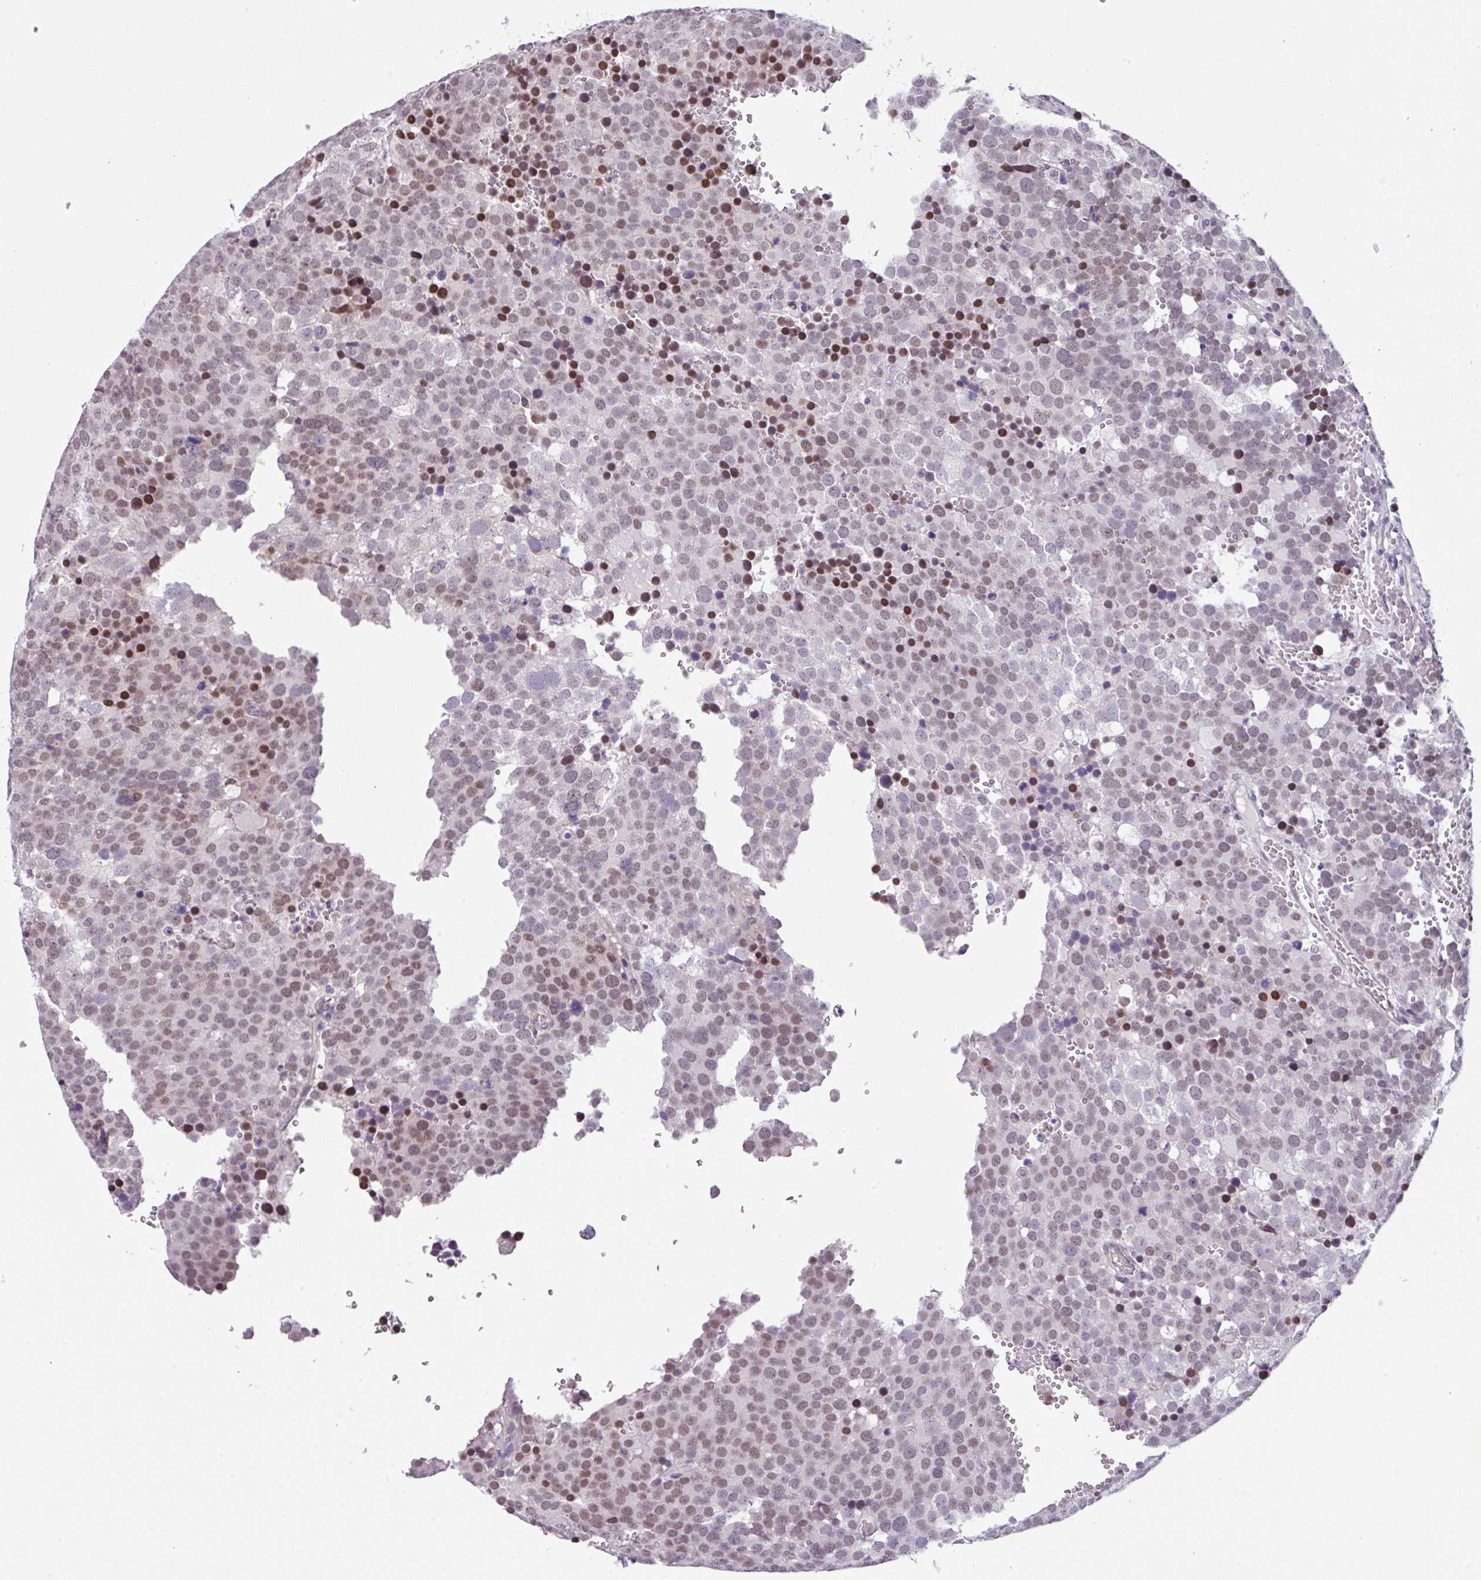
{"staining": {"intensity": "moderate", "quantity": "25%-75%", "location": "nuclear"}, "tissue": "testis cancer", "cell_type": "Tumor cells", "image_type": "cancer", "snomed": [{"axis": "morphology", "description": "Seminoma, NOS"}, {"axis": "topography", "description": "Testis"}], "caption": "A medium amount of moderate nuclear staining is seen in about 25%-75% of tumor cells in testis cancer (seminoma) tissue.", "gene": "ZFP3", "patient": {"sex": "male", "age": 71}}